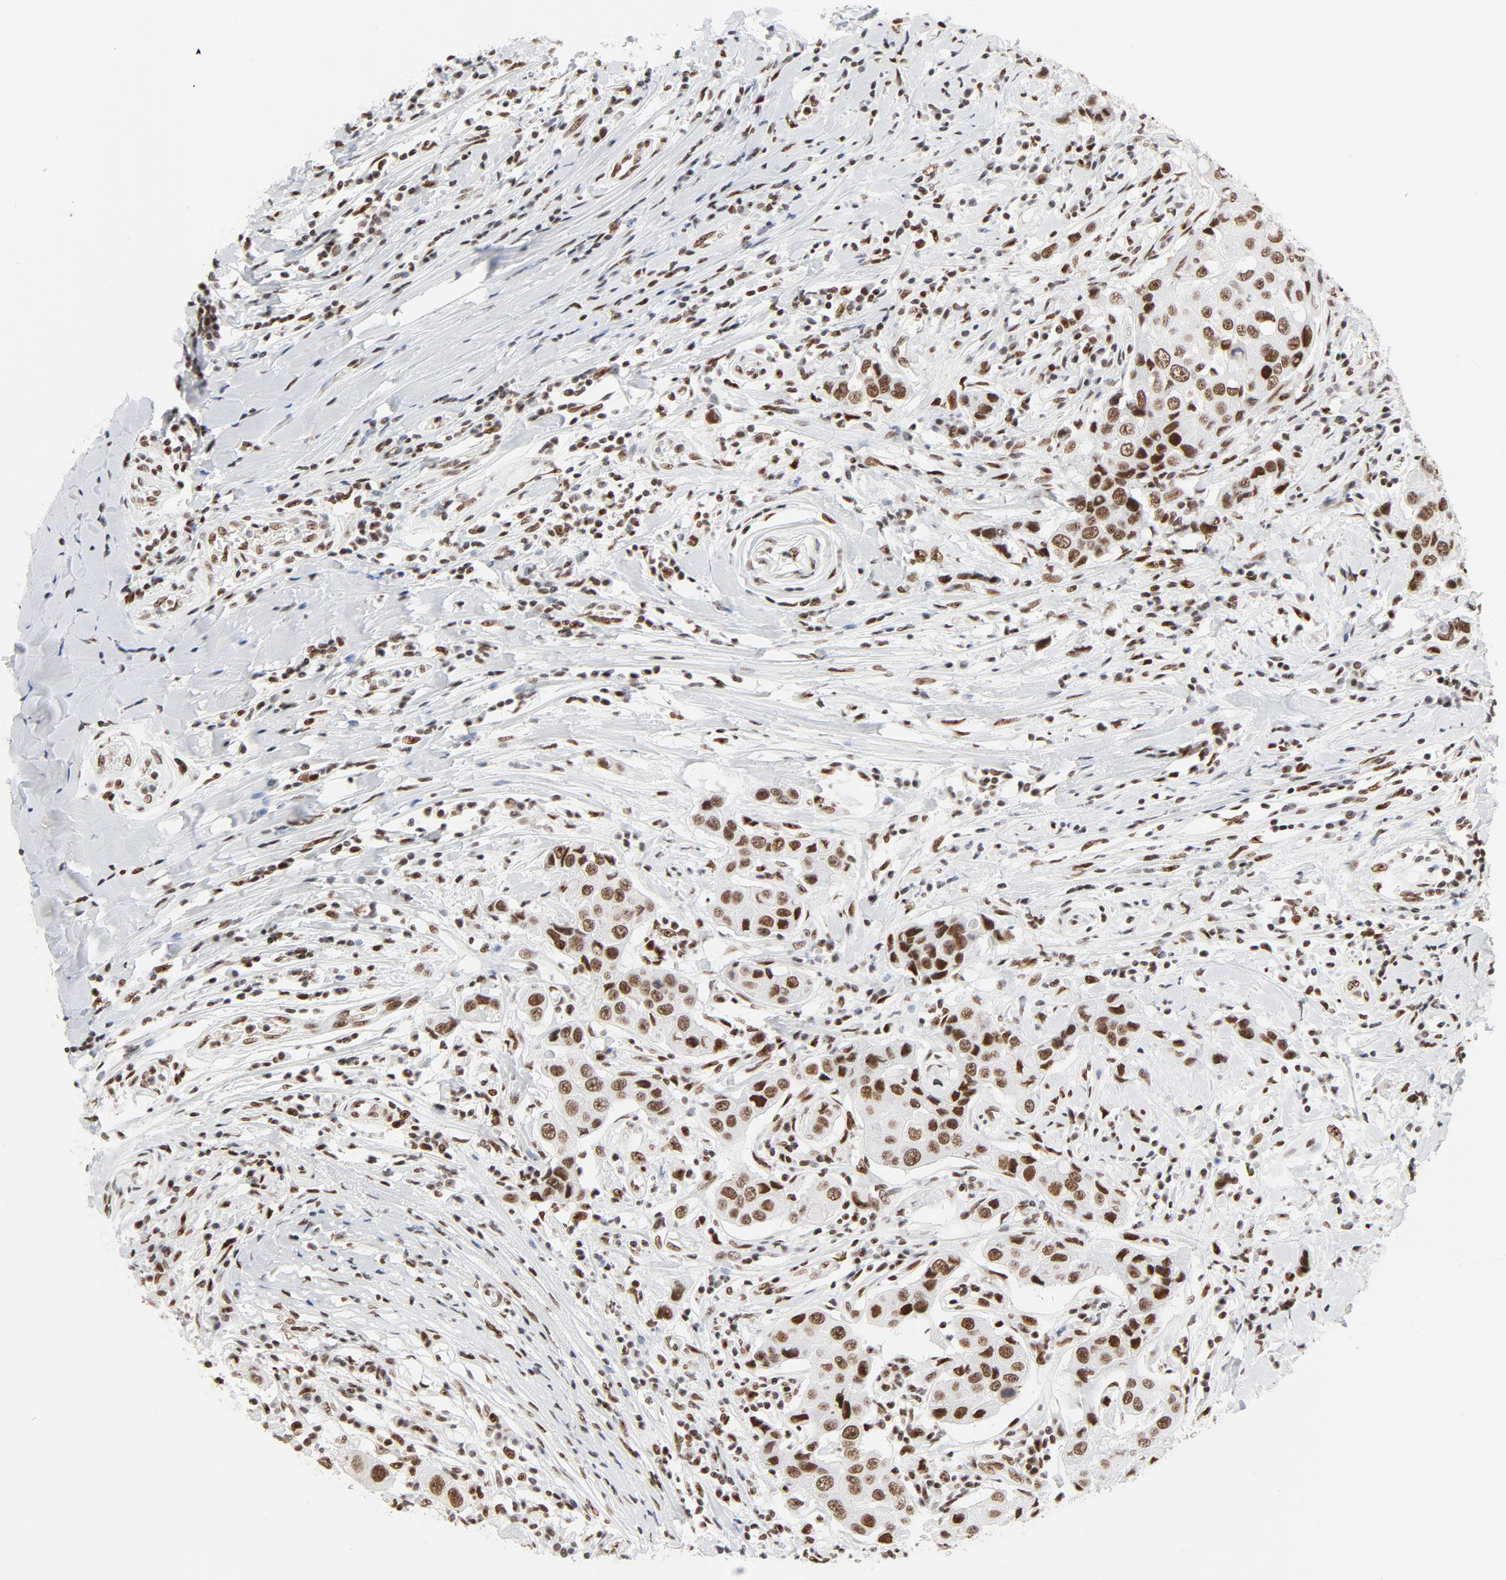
{"staining": {"intensity": "moderate", "quantity": ">75%", "location": "nuclear"}, "tissue": "breast cancer", "cell_type": "Tumor cells", "image_type": "cancer", "snomed": [{"axis": "morphology", "description": "Duct carcinoma"}, {"axis": "topography", "description": "Breast"}], "caption": "A brown stain highlights moderate nuclear expression of a protein in breast invasive ductal carcinoma tumor cells.", "gene": "GTF2H1", "patient": {"sex": "female", "age": 27}}